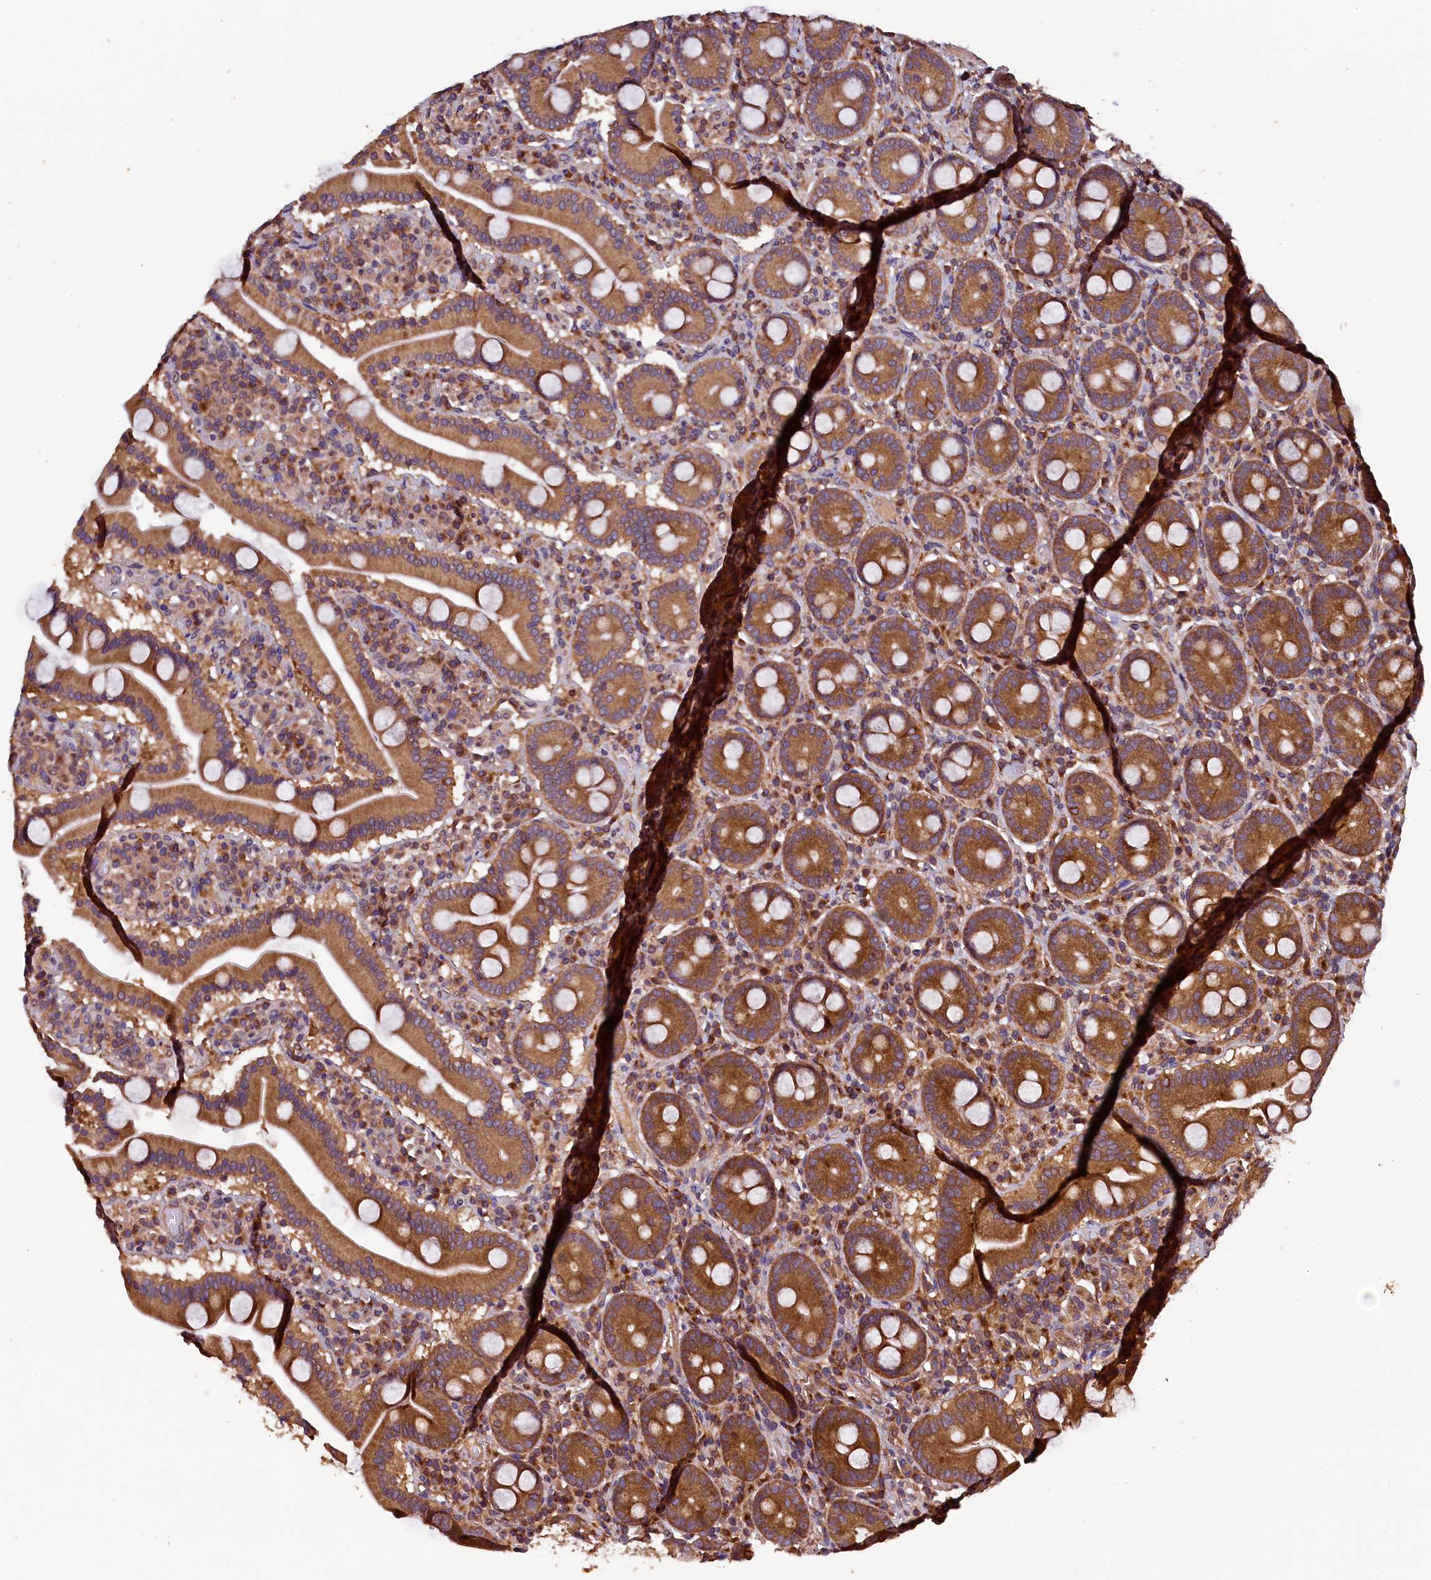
{"staining": {"intensity": "strong", "quantity": ">75%", "location": "cytoplasmic/membranous"}, "tissue": "duodenum", "cell_type": "Glandular cells", "image_type": "normal", "snomed": [{"axis": "morphology", "description": "Normal tissue, NOS"}, {"axis": "topography", "description": "Duodenum"}], "caption": "A high amount of strong cytoplasmic/membranous staining is seen in about >75% of glandular cells in normal duodenum. Ihc stains the protein in brown and the nuclei are stained blue.", "gene": "KLC2", "patient": {"sex": "male", "age": 55}}